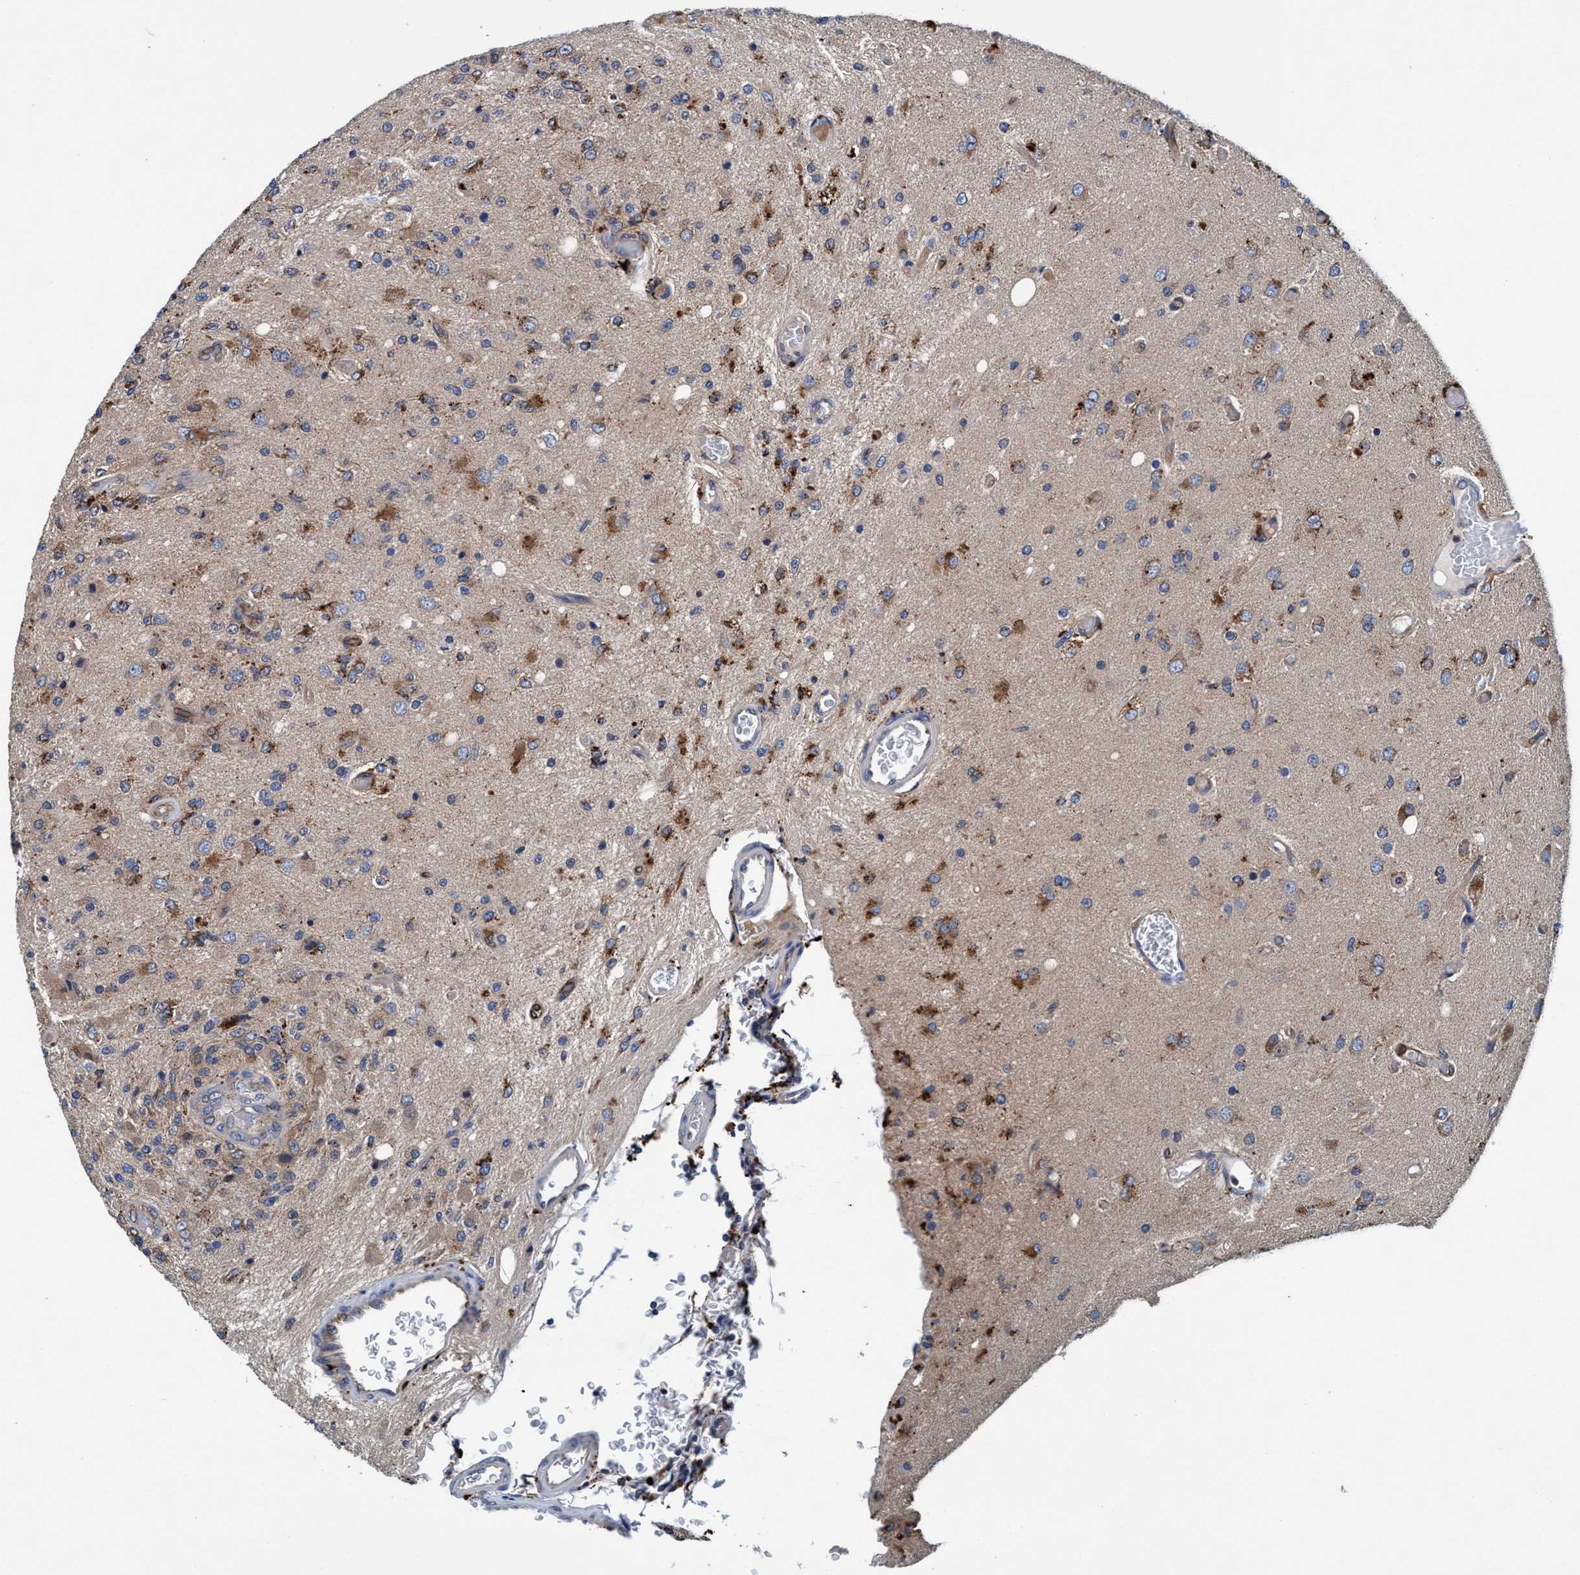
{"staining": {"intensity": "moderate", "quantity": "25%-75%", "location": "cytoplasmic/membranous"}, "tissue": "glioma", "cell_type": "Tumor cells", "image_type": "cancer", "snomed": [{"axis": "morphology", "description": "Normal tissue, NOS"}, {"axis": "morphology", "description": "Glioma, malignant, High grade"}, {"axis": "topography", "description": "Cerebral cortex"}], "caption": "Malignant glioma (high-grade) was stained to show a protein in brown. There is medium levels of moderate cytoplasmic/membranous expression in about 25%-75% of tumor cells. (Stains: DAB in brown, nuclei in blue, Microscopy: brightfield microscopy at high magnification).", "gene": "ENDOG", "patient": {"sex": "male", "age": 77}}